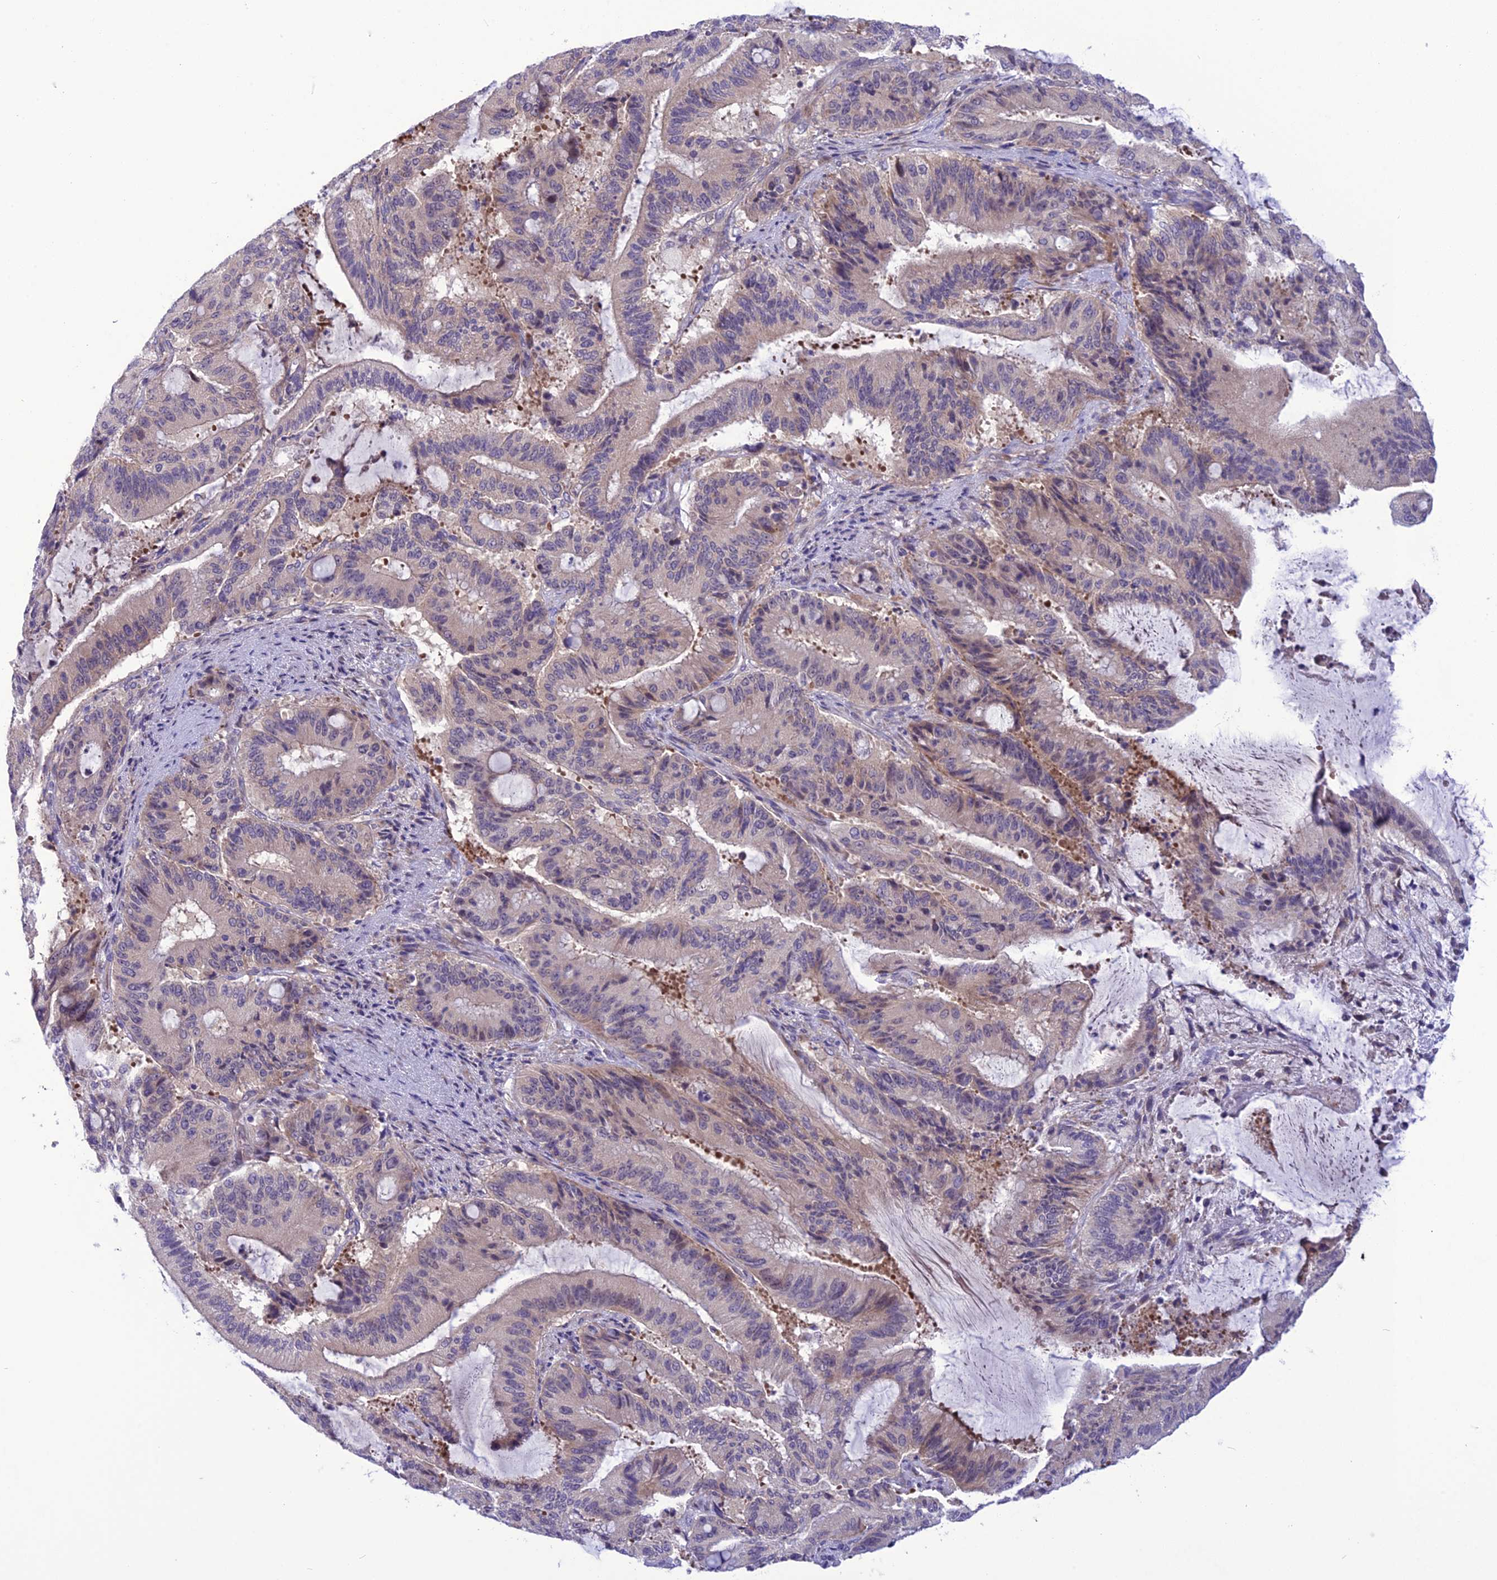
{"staining": {"intensity": "negative", "quantity": "none", "location": "none"}, "tissue": "liver cancer", "cell_type": "Tumor cells", "image_type": "cancer", "snomed": [{"axis": "morphology", "description": "Normal tissue, NOS"}, {"axis": "morphology", "description": "Cholangiocarcinoma"}, {"axis": "topography", "description": "Liver"}, {"axis": "topography", "description": "Peripheral nerve tissue"}], "caption": "A histopathology image of human liver cholangiocarcinoma is negative for staining in tumor cells.", "gene": "PSMF1", "patient": {"sex": "female", "age": 73}}